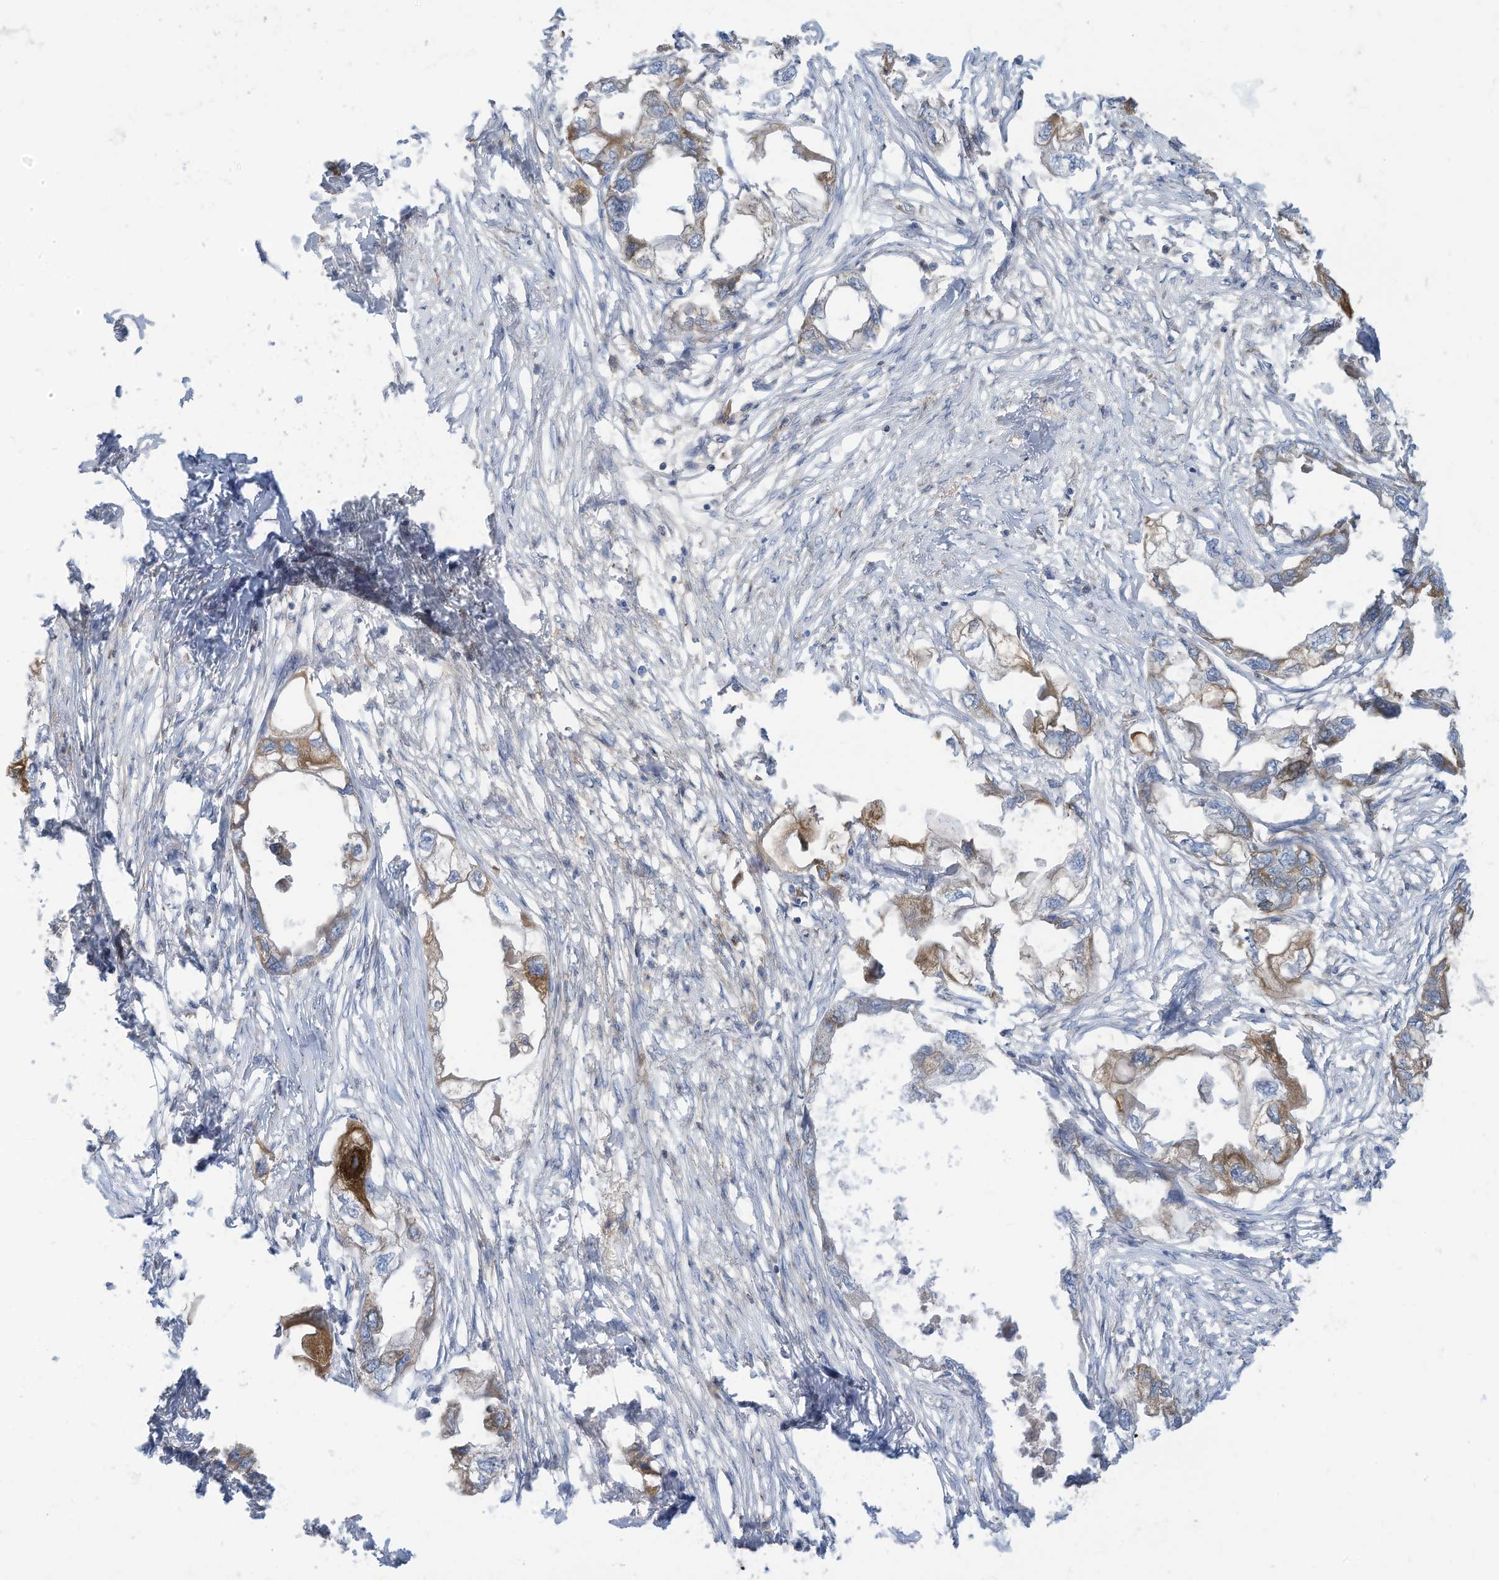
{"staining": {"intensity": "moderate", "quantity": "25%-75%", "location": "cytoplasmic/membranous"}, "tissue": "endometrial cancer", "cell_type": "Tumor cells", "image_type": "cancer", "snomed": [{"axis": "morphology", "description": "Adenocarcinoma, NOS"}, {"axis": "morphology", "description": "Adenocarcinoma, metastatic, NOS"}, {"axis": "topography", "description": "Adipose tissue"}, {"axis": "topography", "description": "Endometrium"}], "caption": "The histopathology image displays a brown stain indicating the presence of a protein in the cytoplasmic/membranous of tumor cells in metastatic adenocarcinoma (endometrial). (Brightfield microscopy of DAB IHC at high magnification).", "gene": "NLN", "patient": {"sex": "female", "age": 67}}